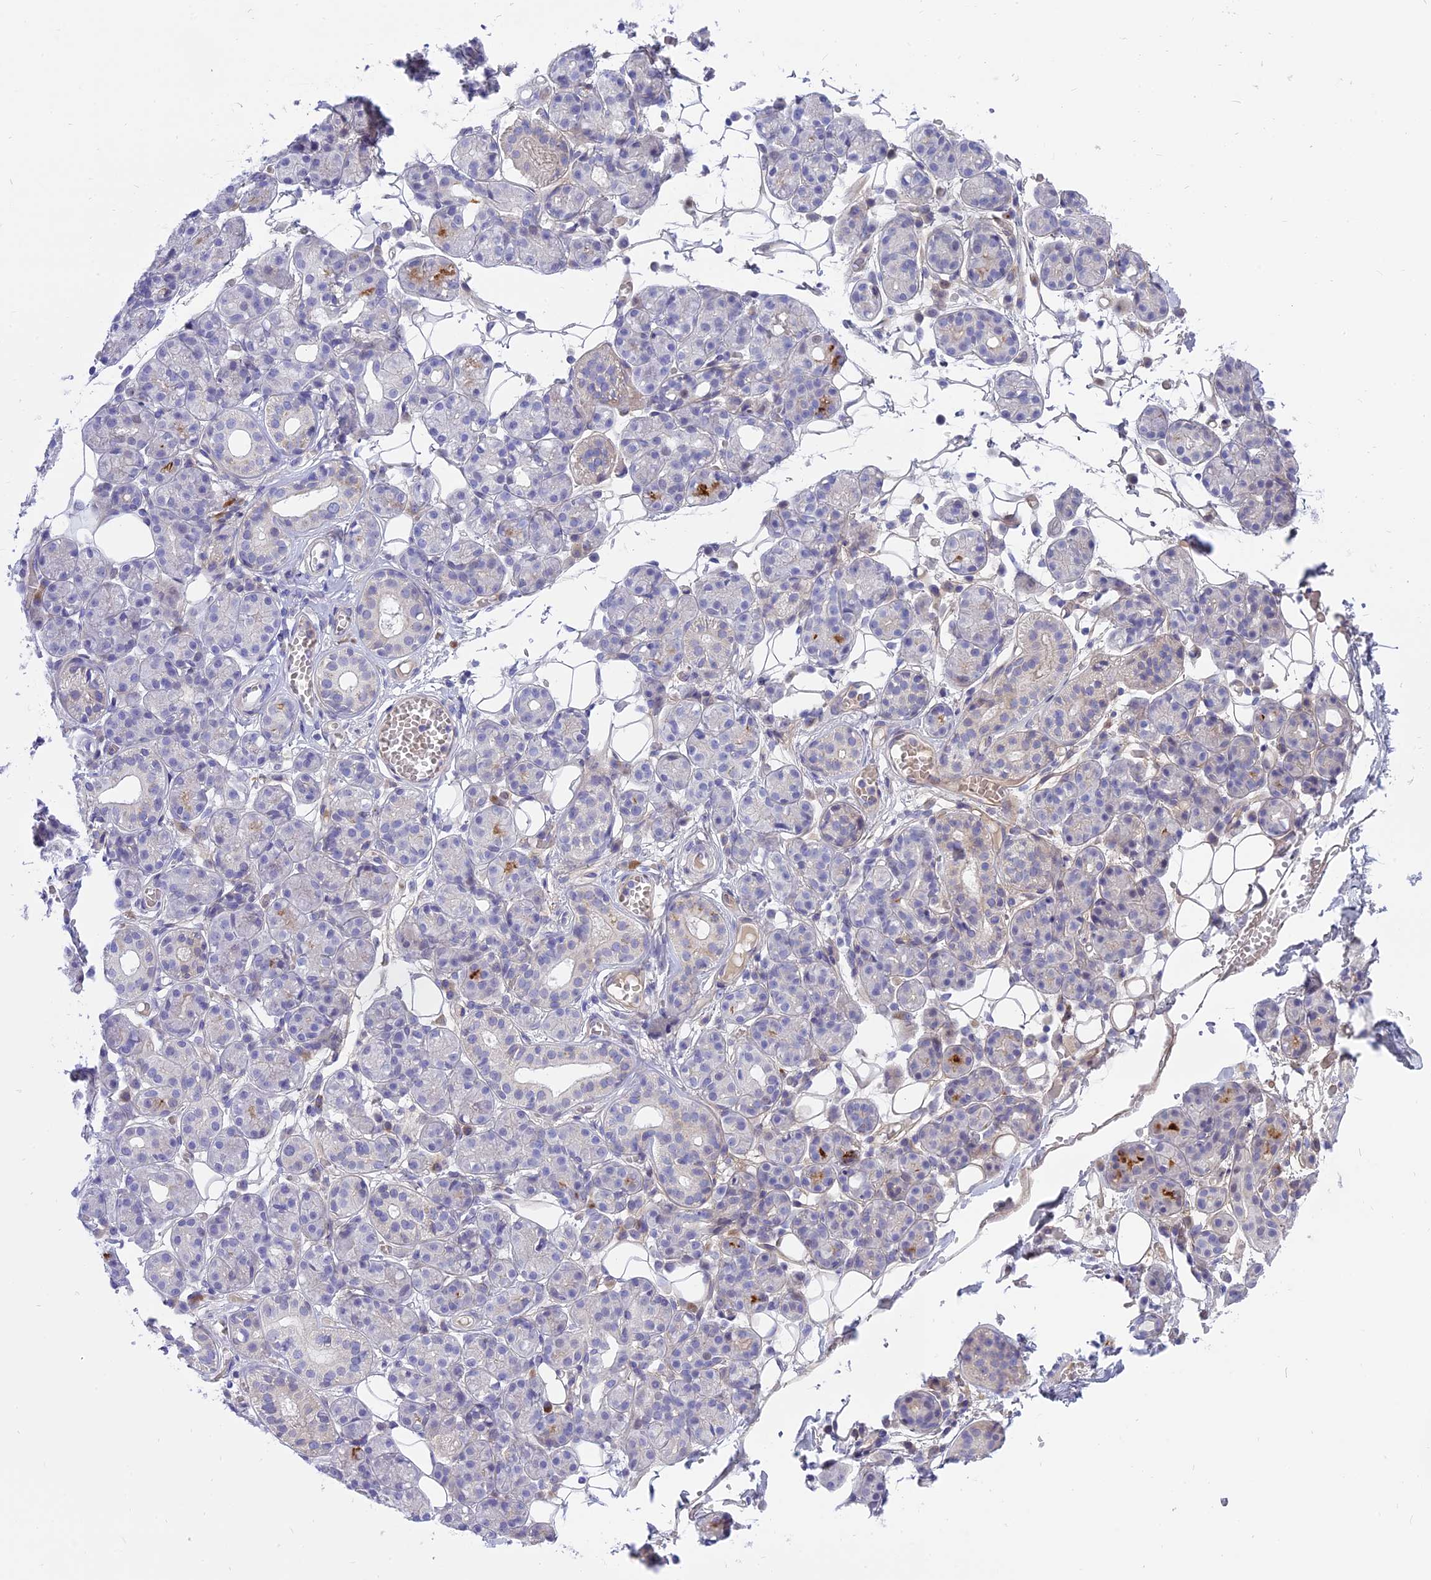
{"staining": {"intensity": "negative", "quantity": "none", "location": "none"}, "tissue": "salivary gland", "cell_type": "Glandular cells", "image_type": "normal", "snomed": [{"axis": "morphology", "description": "Normal tissue, NOS"}, {"axis": "topography", "description": "Salivary gland"}], "caption": "Immunohistochemistry (IHC) of benign human salivary gland exhibits no expression in glandular cells.", "gene": "MBD3L1", "patient": {"sex": "male", "age": 63}}